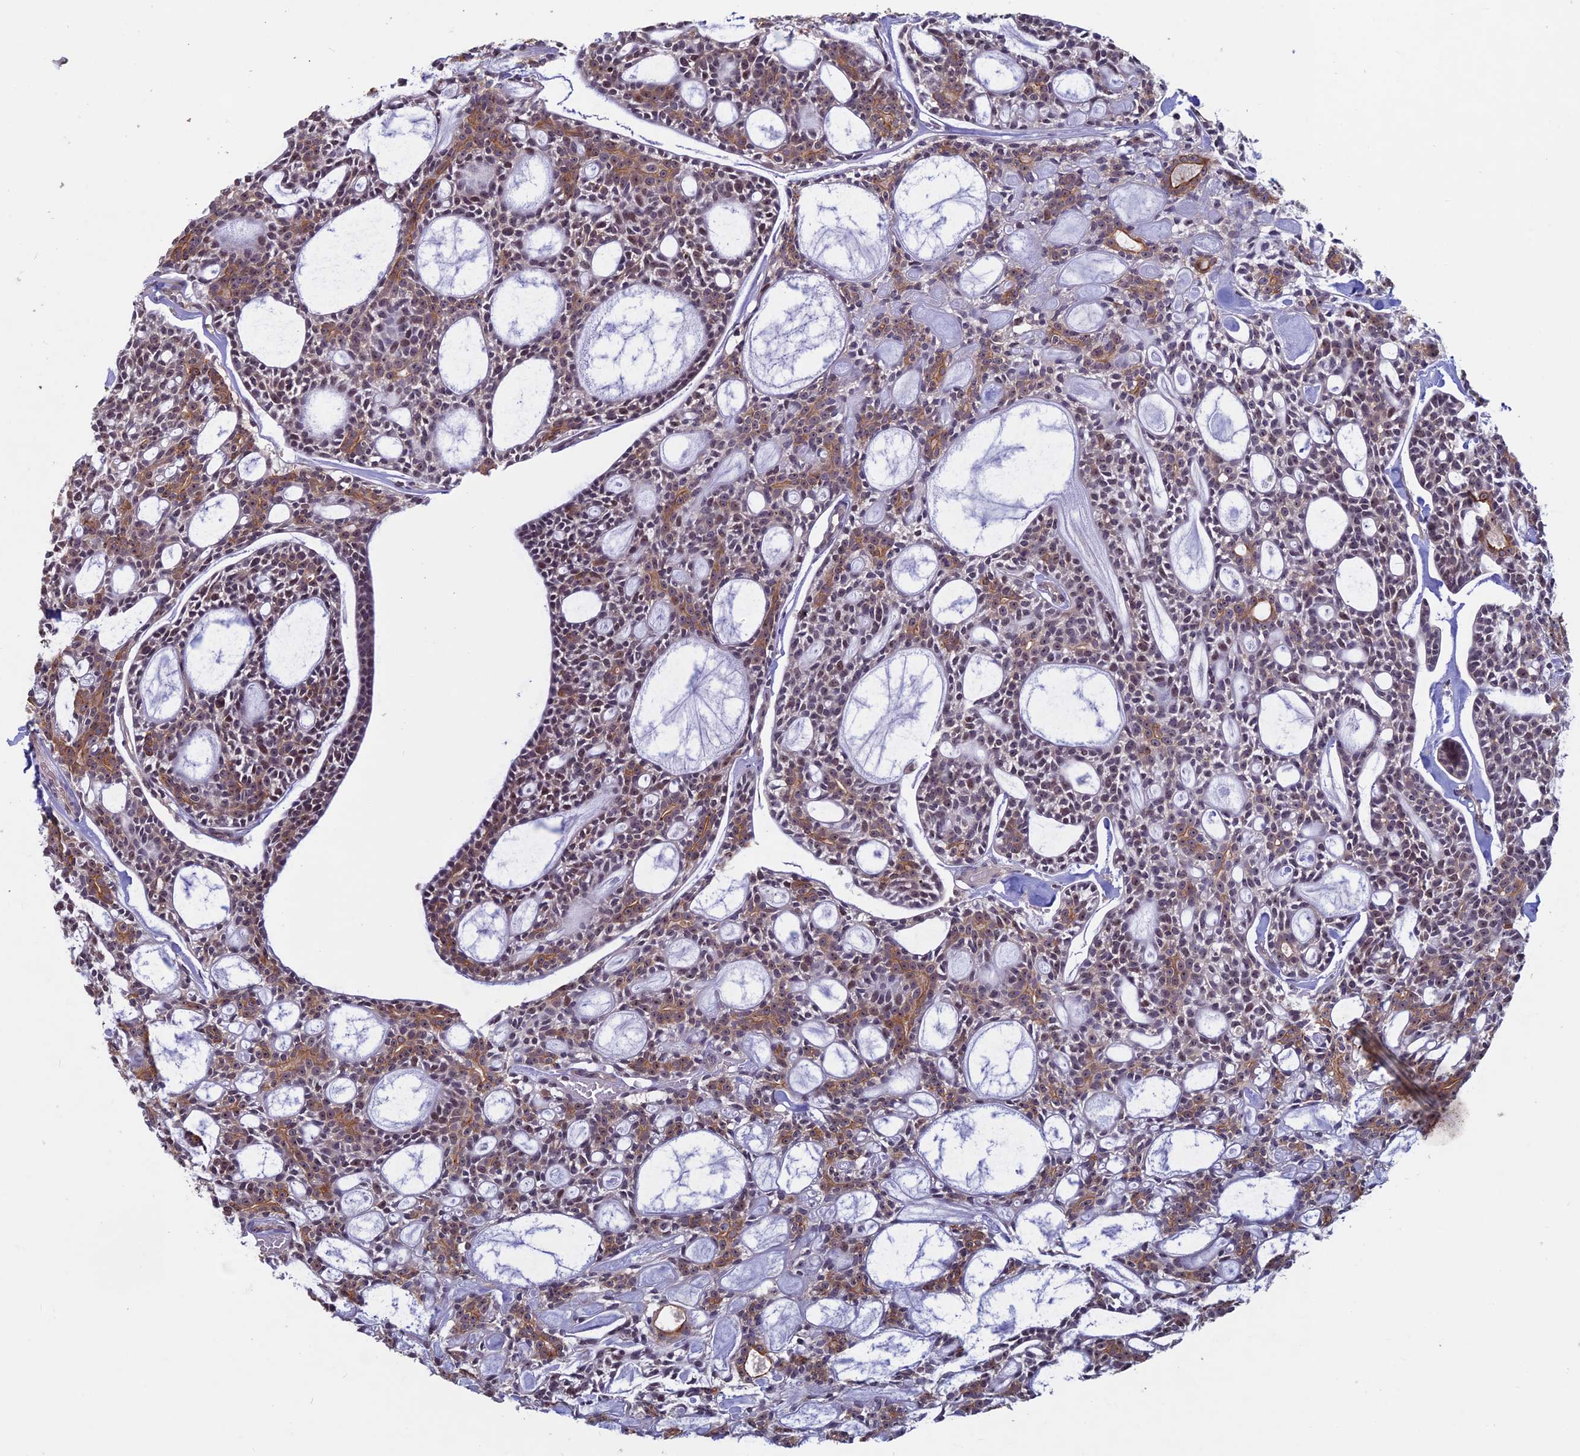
{"staining": {"intensity": "moderate", "quantity": "25%-75%", "location": "cytoplasmic/membranous,nuclear"}, "tissue": "head and neck cancer", "cell_type": "Tumor cells", "image_type": "cancer", "snomed": [{"axis": "morphology", "description": "Adenocarcinoma, NOS"}, {"axis": "topography", "description": "Salivary gland"}, {"axis": "topography", "description": "Head-Neck"}], "caption": "High-magnification brightfield microscopy of head and neck adenocarcinoma stained with DAB (3,3'-diaminobenzidine) (brown) and counterstained with hematoxylin (blue). tumor cells exhibit moderate cytoplasmic/membranous and nuclear positivity is present in approximately25%-75% of cells. (DAB = brown stain, brightfield microscopy at high magnification).", "gene": "SPIRE1", "patient": {"sex": "male", "age": 55}}